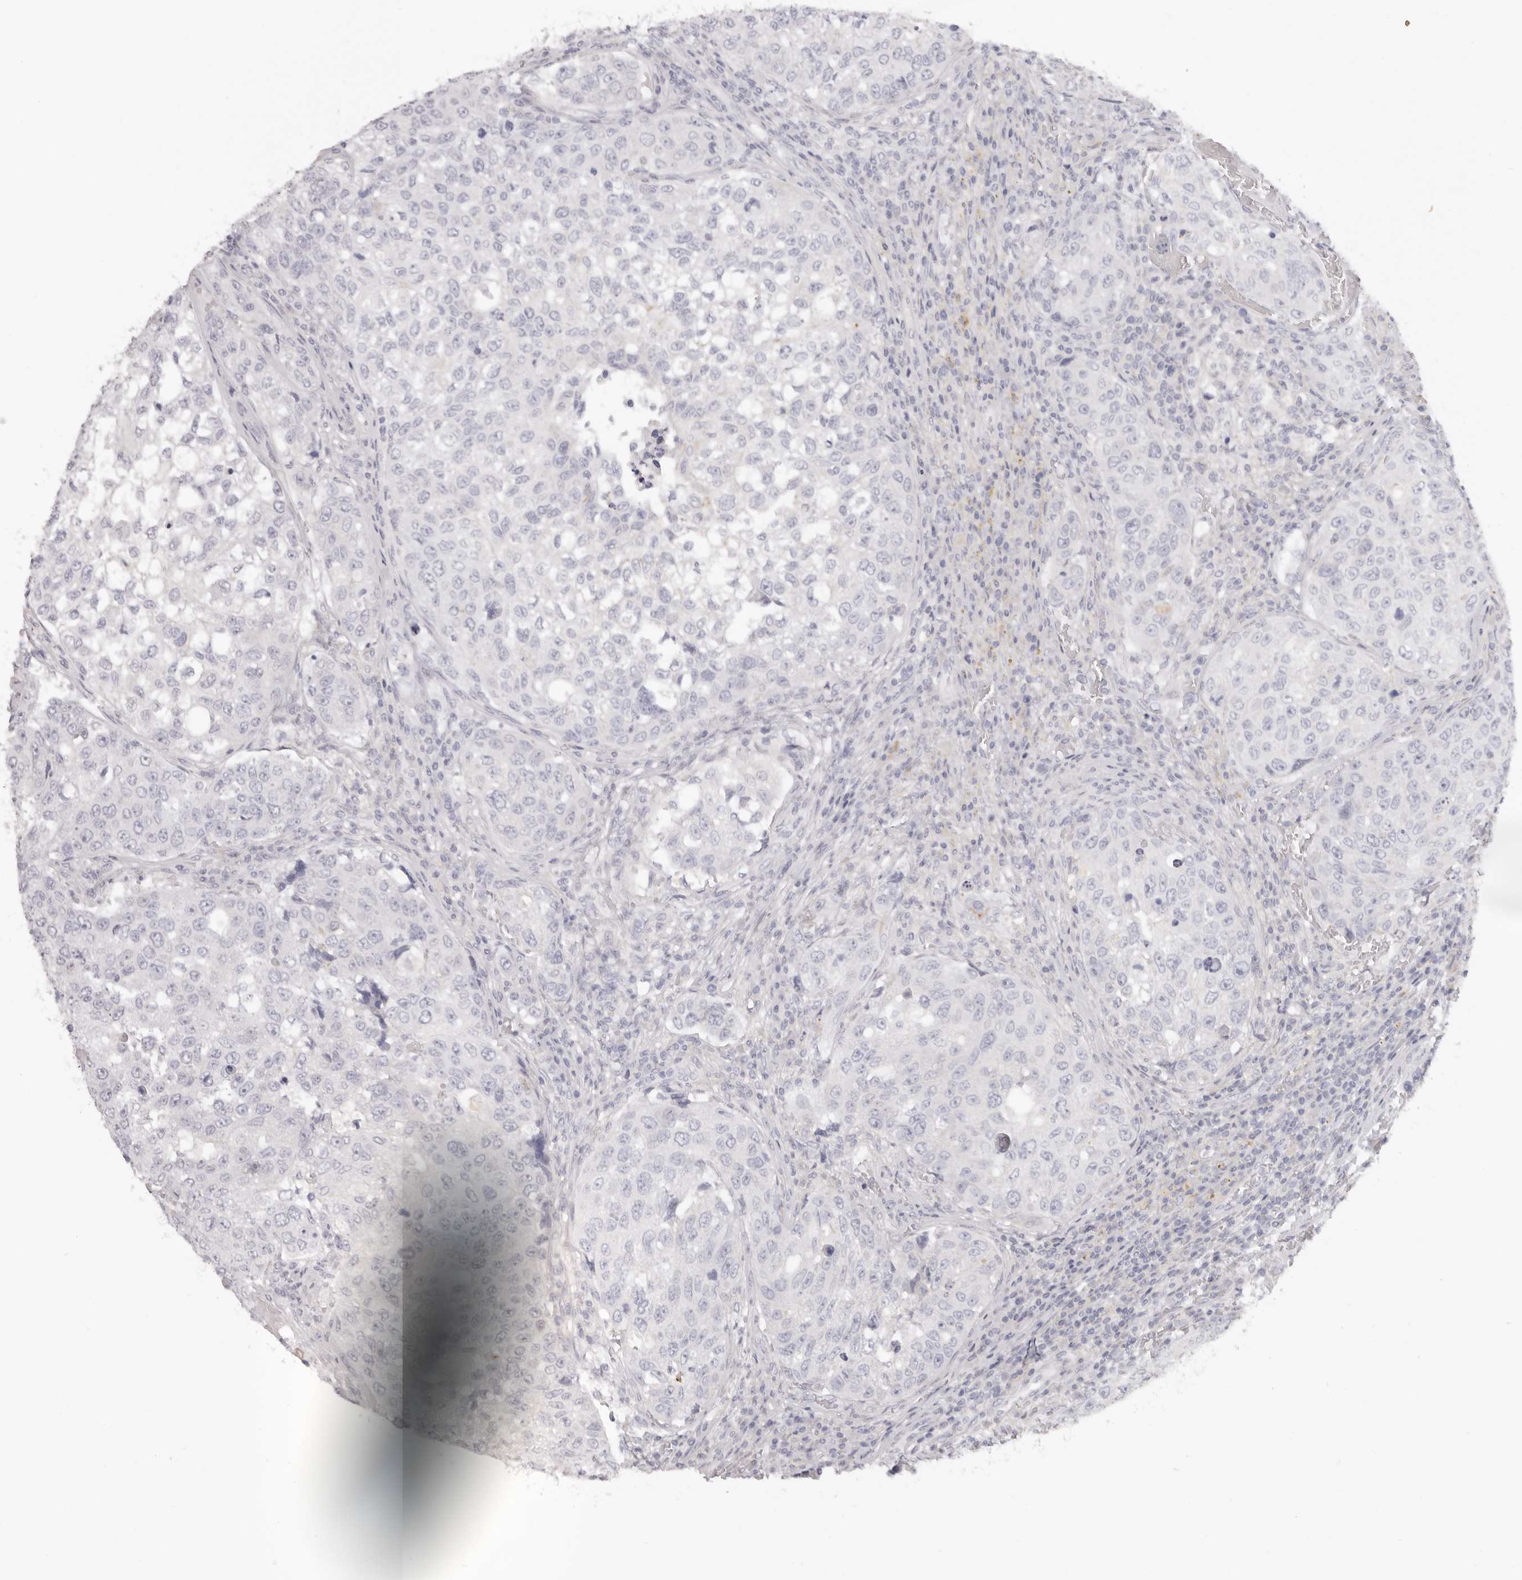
{"staining": {"intensity": "negative", "quantity": "none", "location": "none"}, "tissue": "urothelial cancer", "cell_type": "Tumor cells", "image_type": "cancer", "snomed": [{"axis": "morphology", "description": "Urothelial carcinoma, High grade"}, {"axis": "topography", "description": "Lymph node"}, {"axis": "topography", "description": "Urinary bladder"}], "caption": "Immunohistochemical staining of urothelial cancer displays no significant expression in tumor cells.", "gene": "RXFP1", "patient": {"sex": "male", "age": 51}}